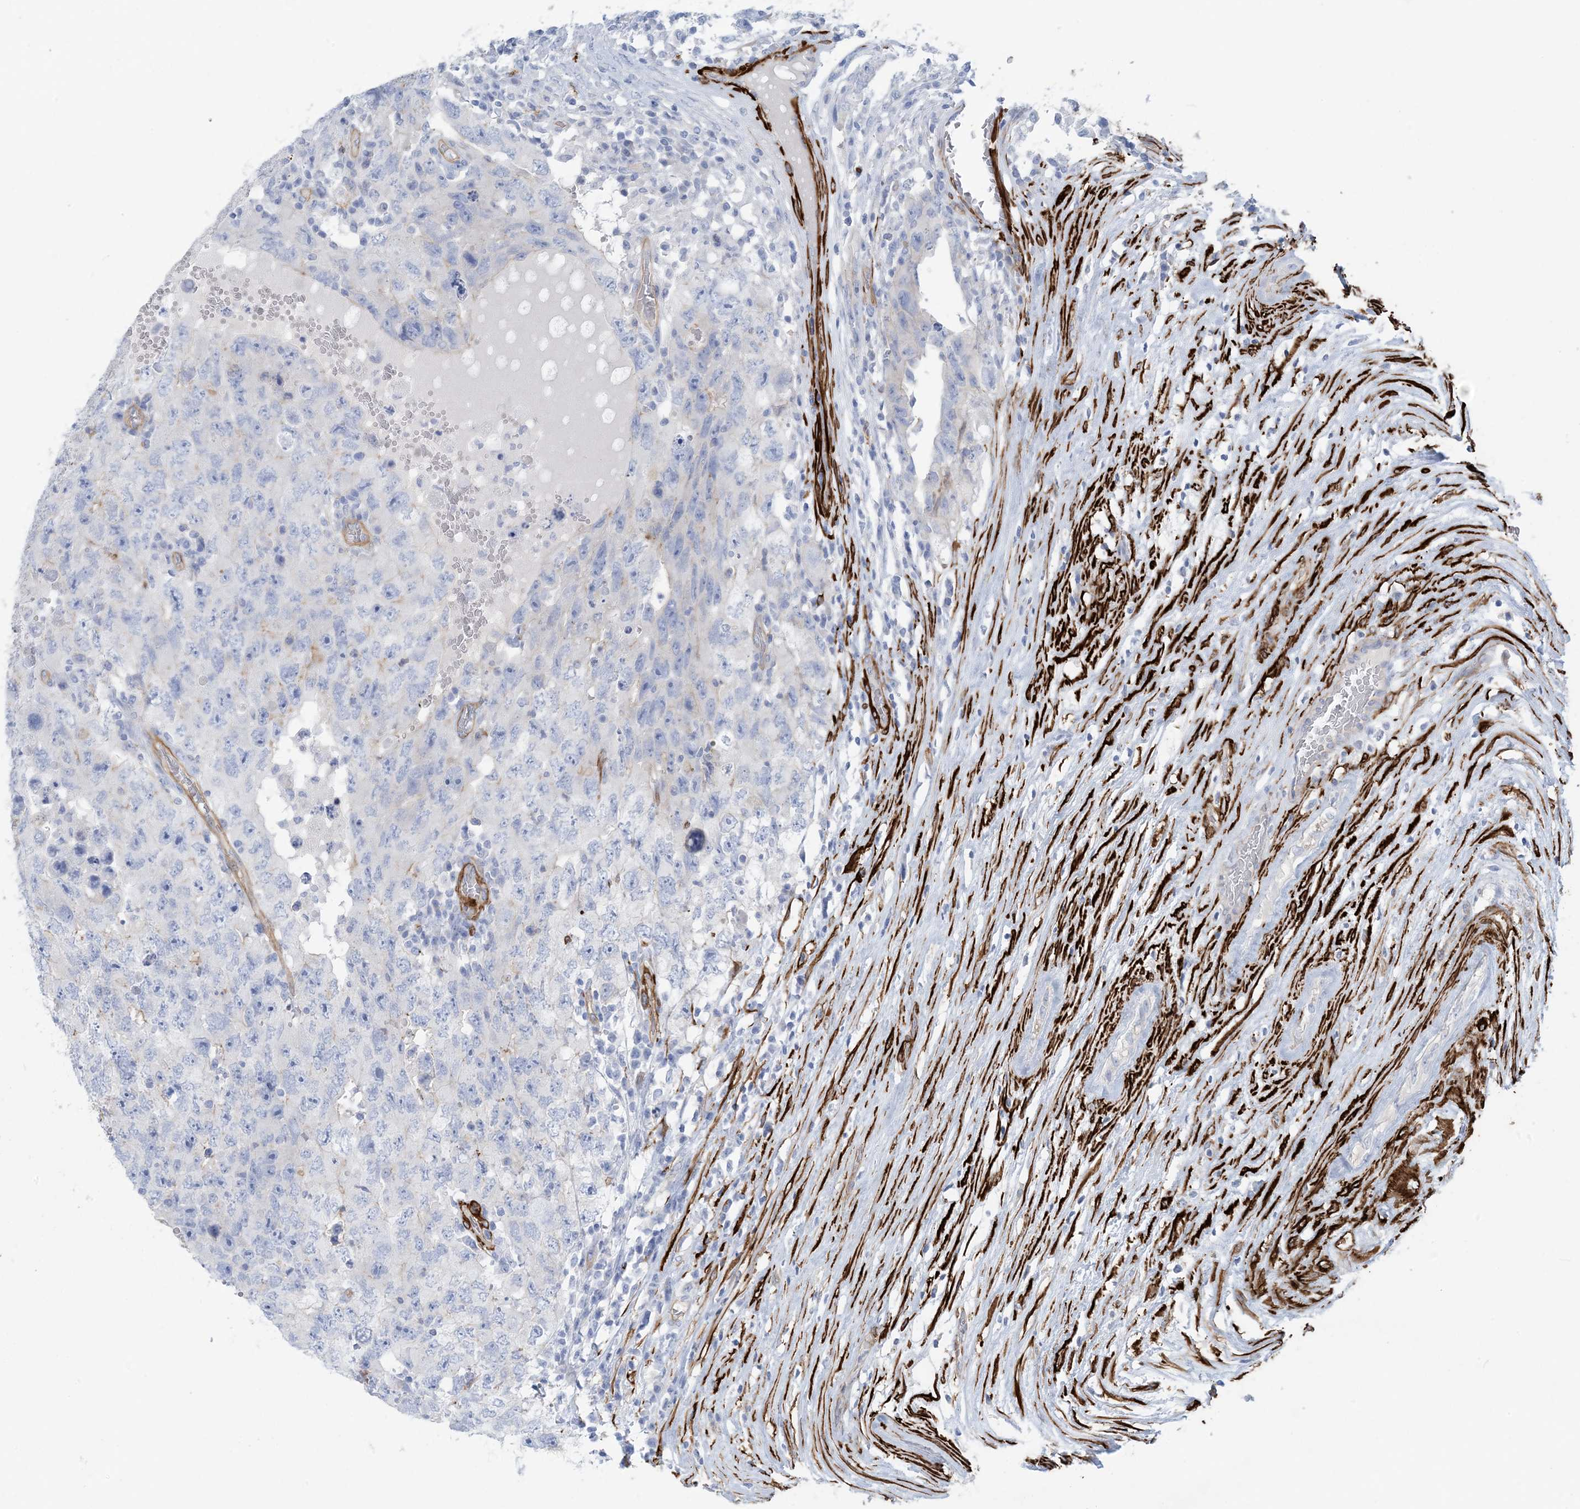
{"staining": {"intensity": "negative", "quantity": "none", "location": "none"}, "tissue": "testis cancer", "cell_type": "Tumor cells", "image_type": "cancer", "snomed": [{"axis": "morphology", "description": "Carcinoma, Embryonal, NOS"}, {"axis": "topography", "description": "Testis"}], "caption": "This is a histopathology image of IHC staining of testis cancer, which shows no expression in tumor cells. The staining is performed using DAB (3,3'-diaminobenzidine) brown chromogen with nuclei counter-stained in using hematoxylin.", "gene": "SHANK1", "patient": {"sex": "male", "age": 26}}